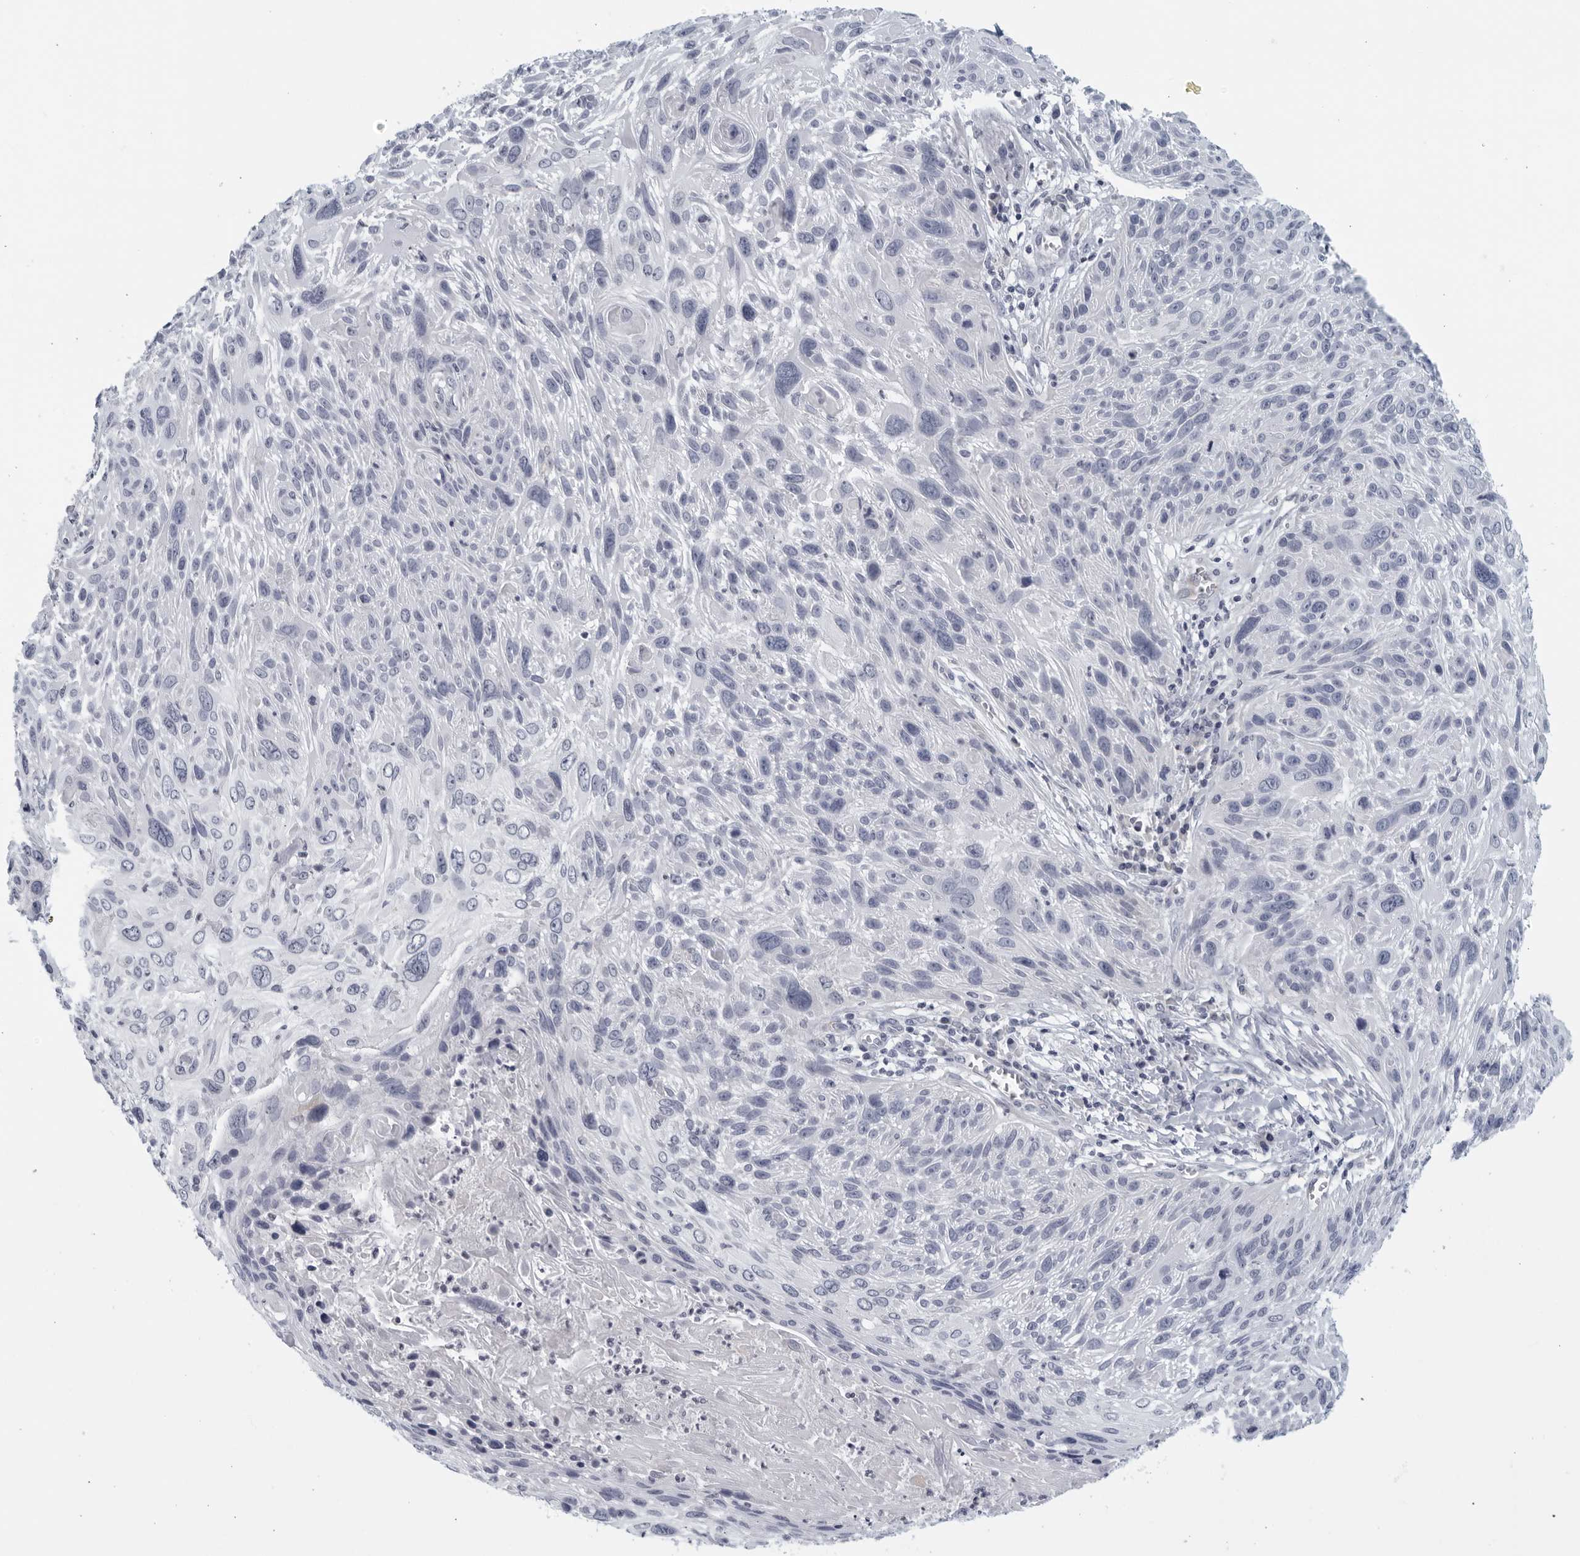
{"staining": {"intensity": "negative", "quantity": "none", "location": "none"}, "tissue": "cervical cancer", "cell_type": "Tumor cells", "image_type": "cancer", "snomed": [{"axis": "morphology", "description": "Squamous cell carcinoma, NOS"}, {"axis": "topography", "description": "Cervix"}], "caption": "An IHC photomicrograph of squamous cell carcinoma (cervical) is shown. There is no staining in tumor cells of squamous cell carcinoma (cervical).", "gene": "MATN1", "patient": {"sex": "female", "age": 51}}